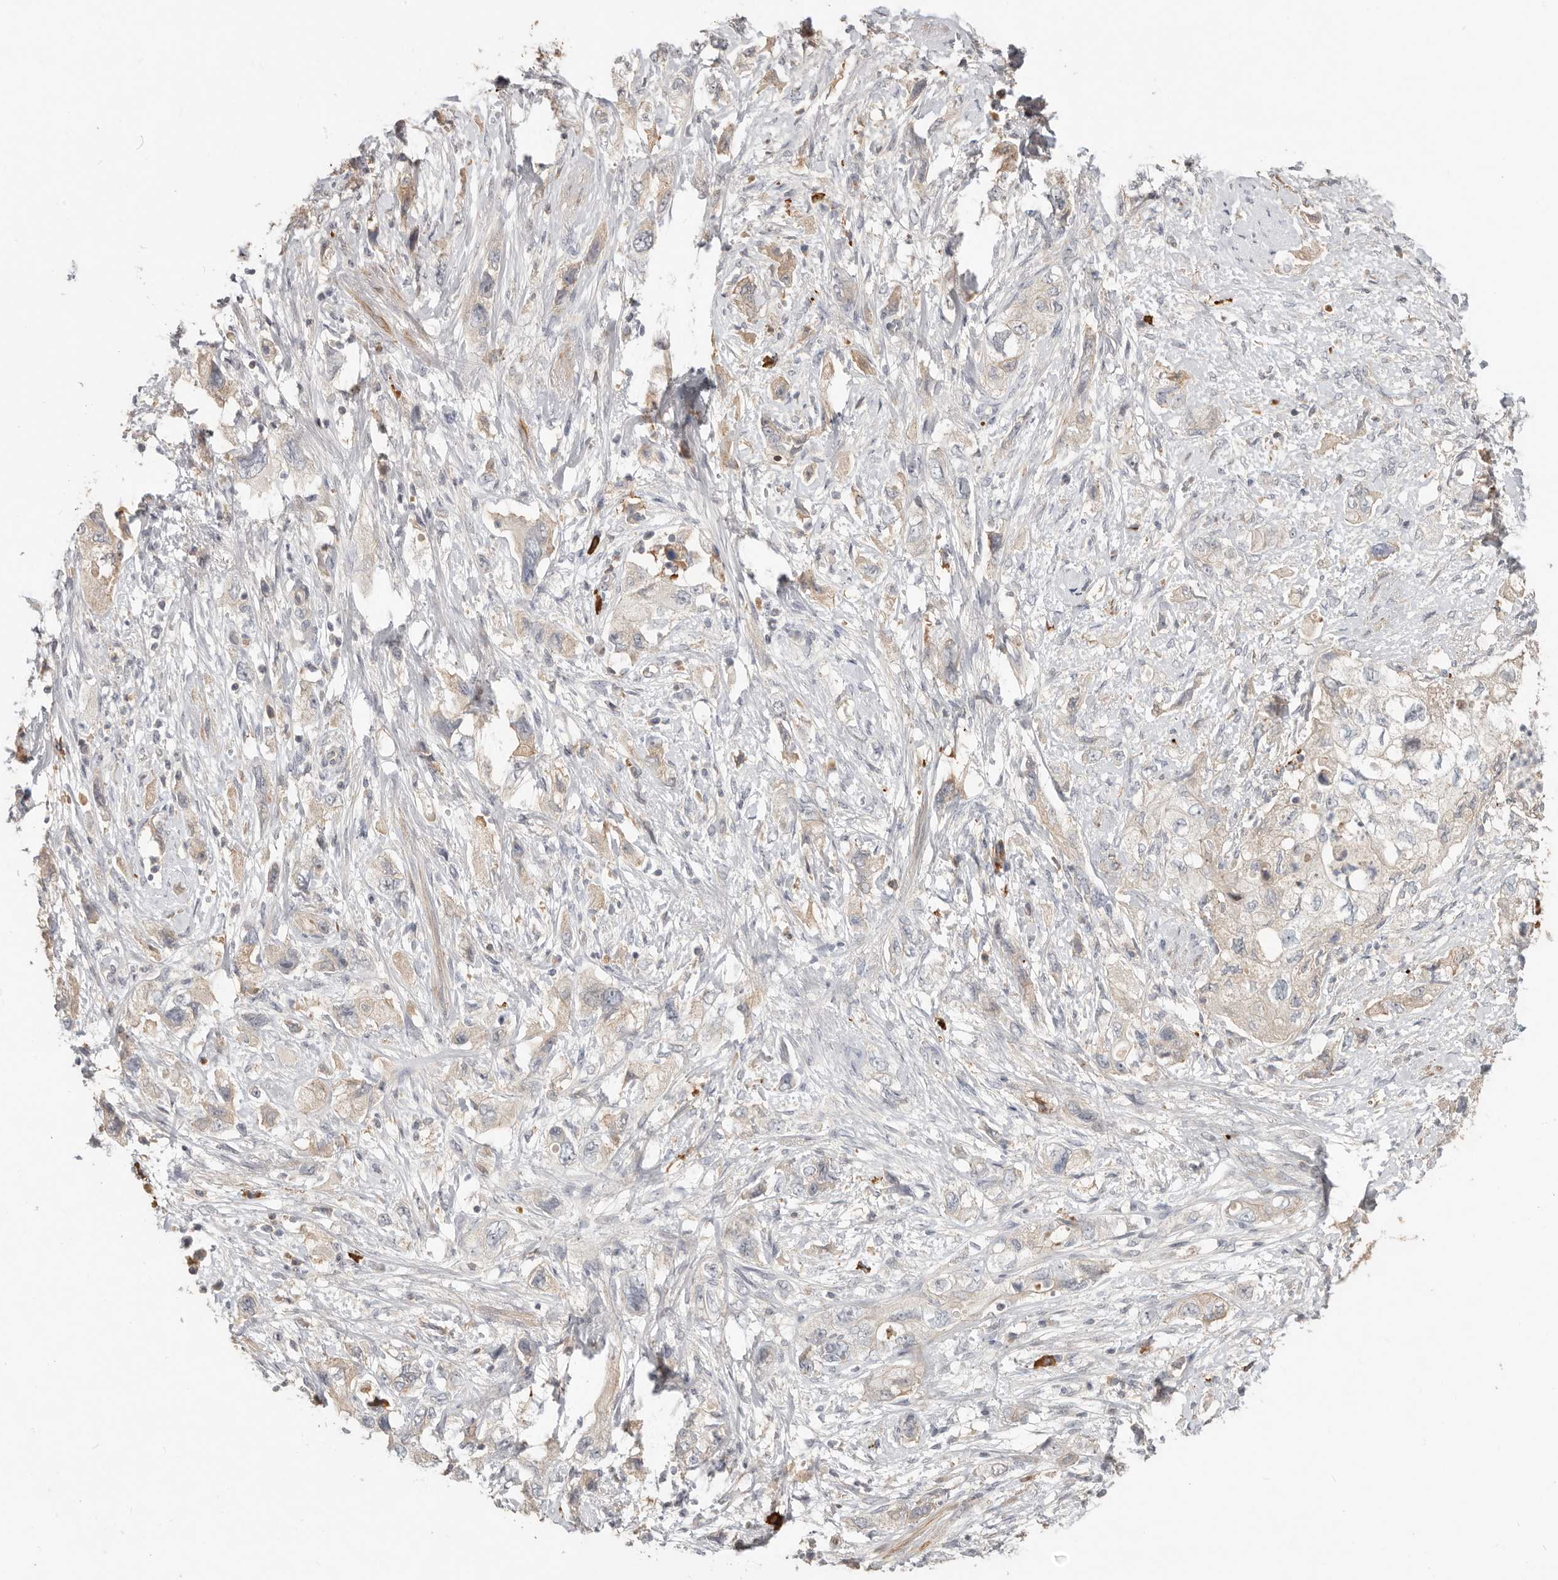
{"staining": {"intensity": "weak", "quantity": "<25%", "location": "cytoplasmic/membranous"}, "tissue": "pancreatic cancer", "cell_type": "Tumor cells", "image_type": "cancer", "snomed": [{"axis": "morphology", "description": "Adenocarcinoma, NOS"}, {"axis": "topography", "description": "Pancreas"}], "caption": "The micrograph demonstrates no staining of tumor cells in pancreatic cancer.", "gene": "MTFR2", "patient": {"sex": "female", "age": 73}}